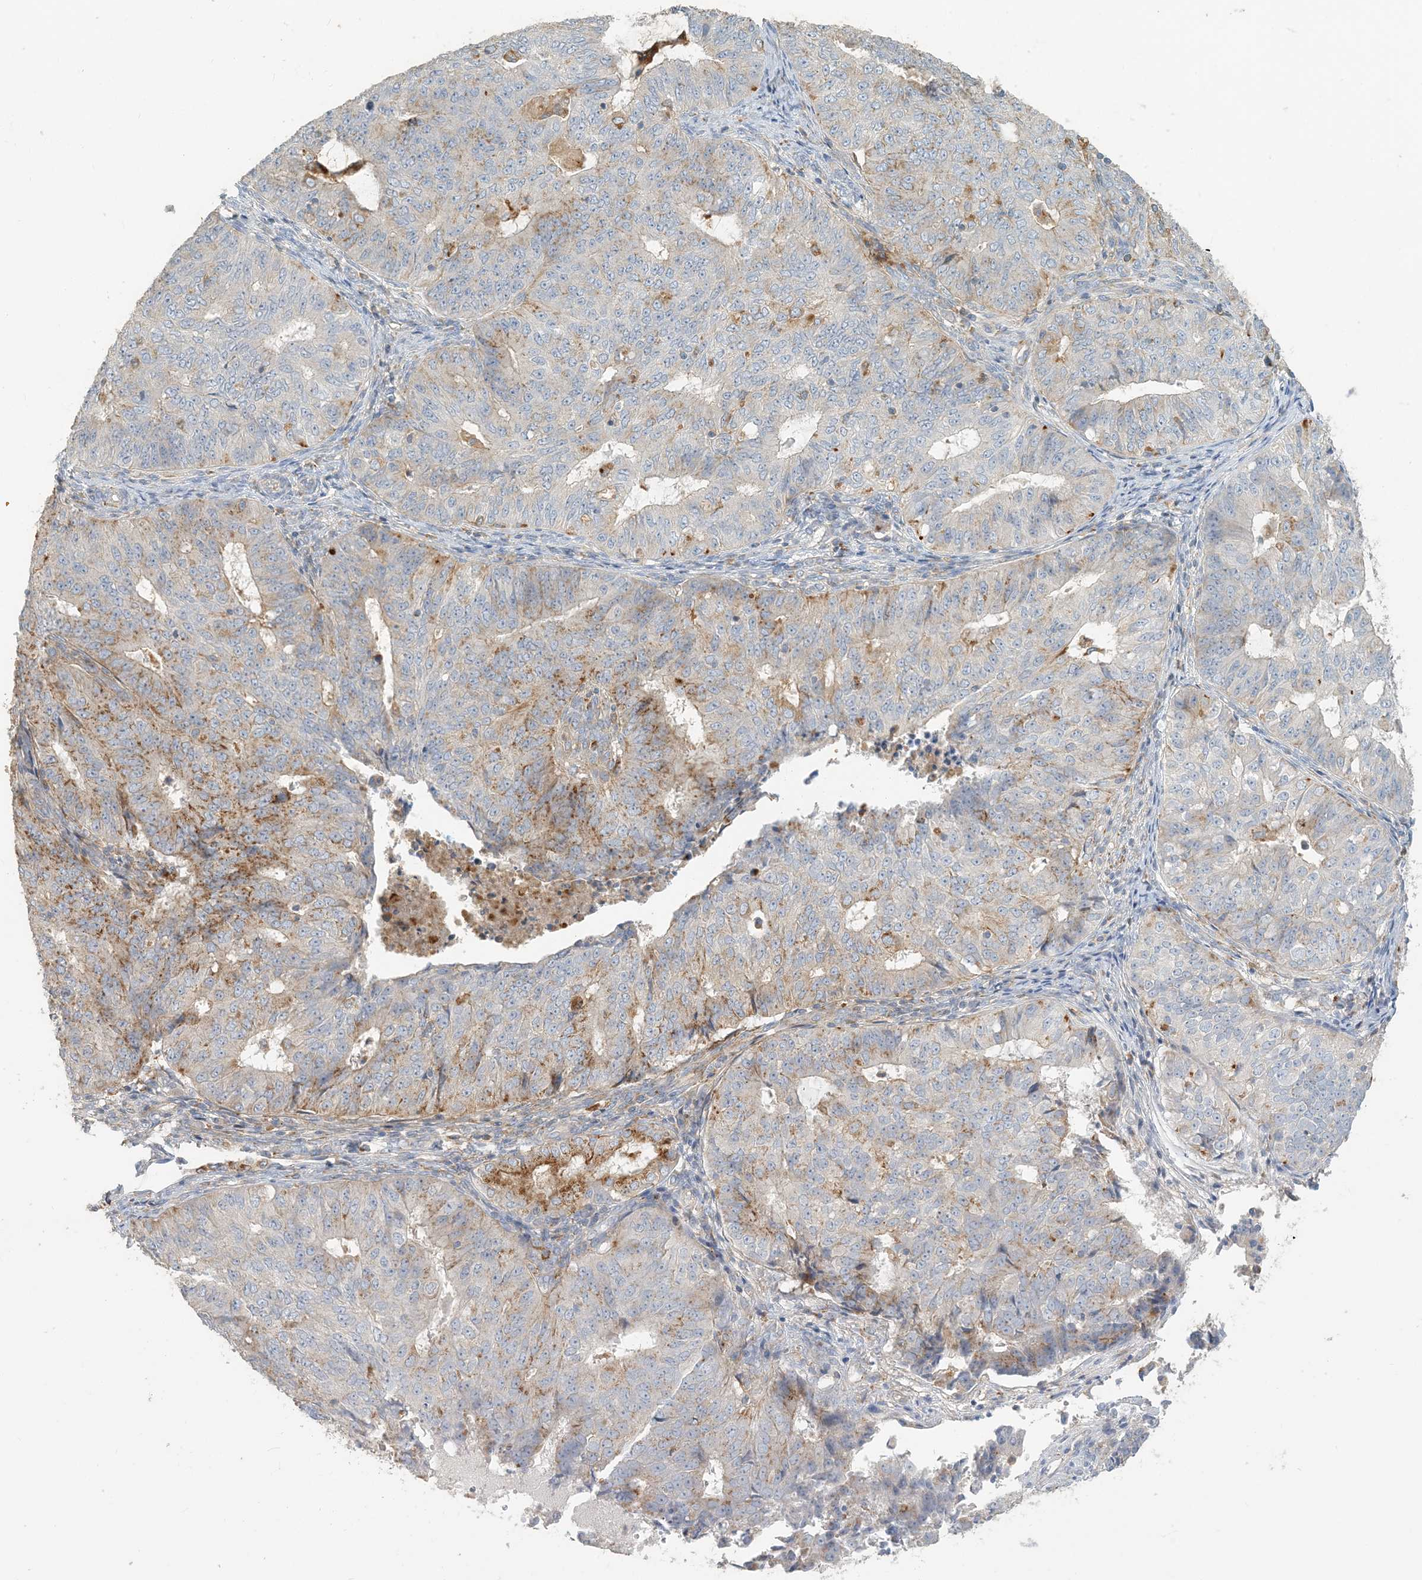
{"staining": {"intensity": "moderate", "quantity": "<25%", "location": "cytoplasmic/membranous"}, "tissue": "endometrial cancer", "cell_type": "Tumor cells", "image_type": "cancer", "snomed": [{"axis": "morphology", "description": "Adenocarcinoma, NOS"}, {"axis": "topography", "description": "Endometrium"}], "caption": "Moderate cytoplasmic/membranous expression is identified in about <25% of tumor cells in adenocarcinoma (endometrial).", "gene": "SPPL2A", "patient": {"sex": "female", "age": 32}}